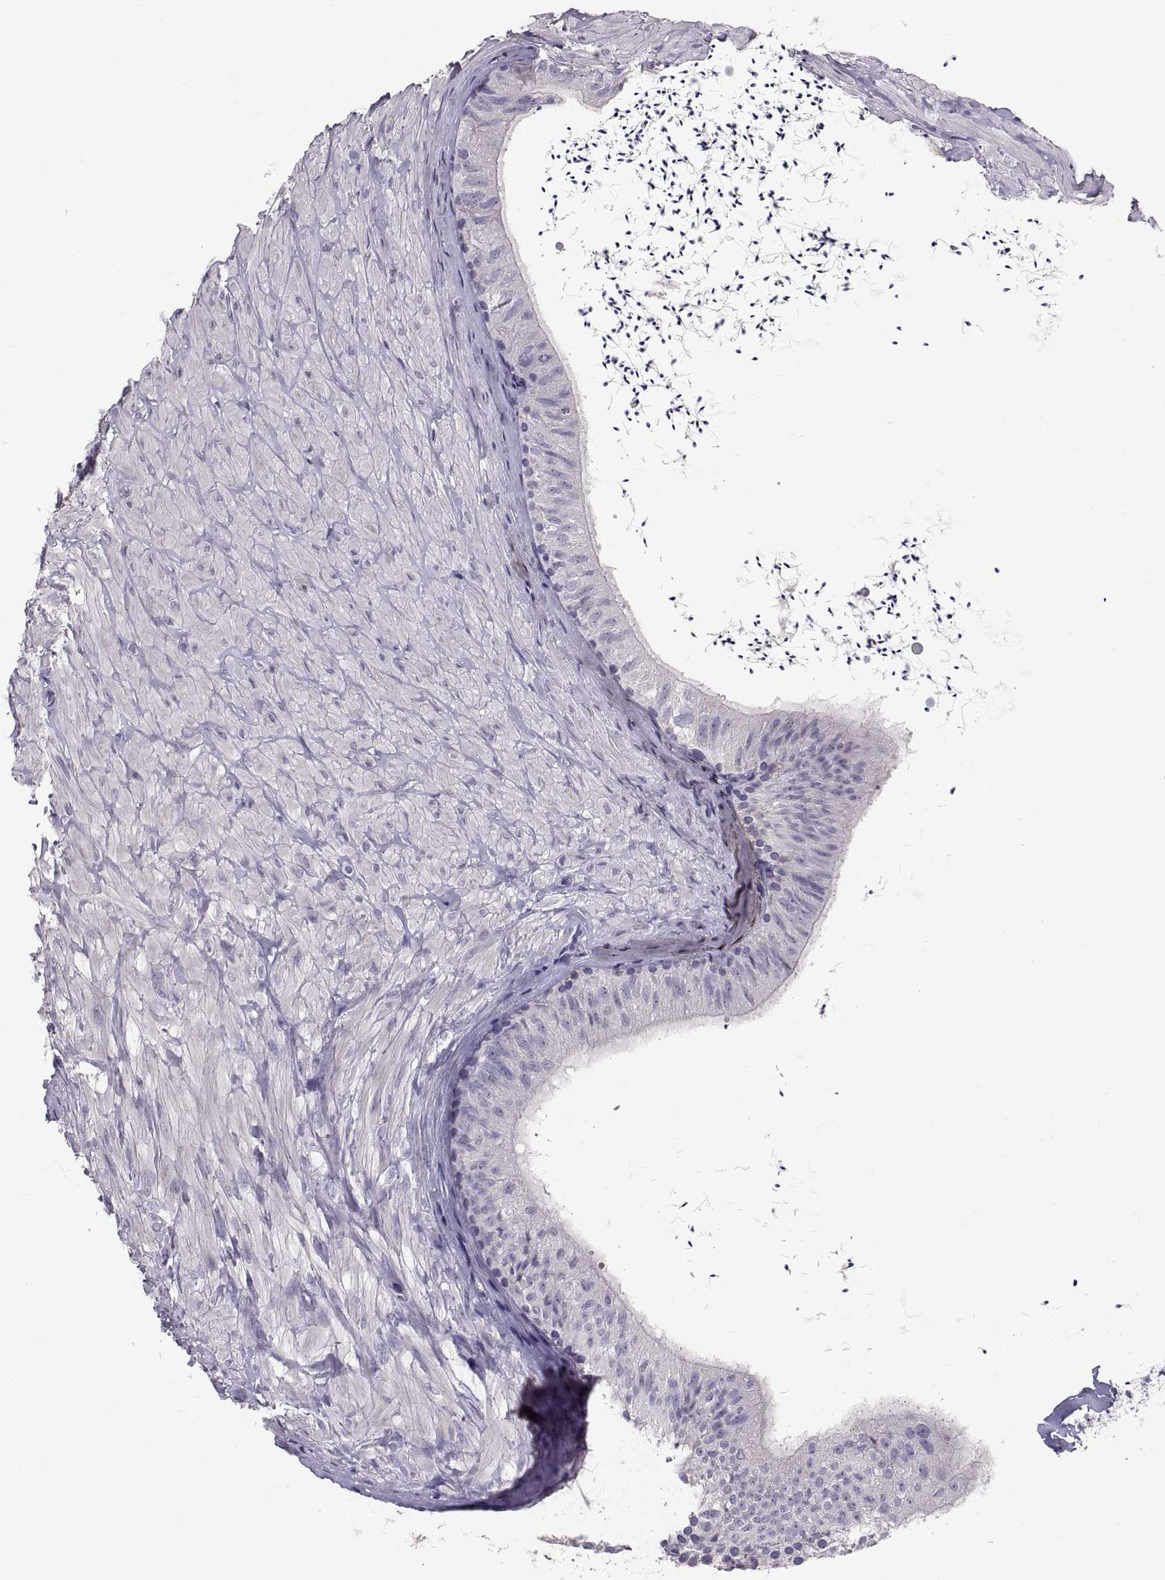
{"staining": {"intensity": "negative", "quantity": "none", "location": "none"}, "tissue": "epididymis", "cell_type": "Glandular cells", "image_type": "normal", "snomed": [{"axis": "morphology", "description": "Normal tissue, NOS"}, {"axis": "topography", "description": "Epididymis"}], "caption": "Protein analysis of normal epididymis demonstrates no significant positivity in glandular cells. (DAB (3,3'-diaminobenzidine) immunohistochemistry (IHC) with hematoxylin counter stain).", "gene": "PTN", "patient": {"sex": "male", "age": 32}}